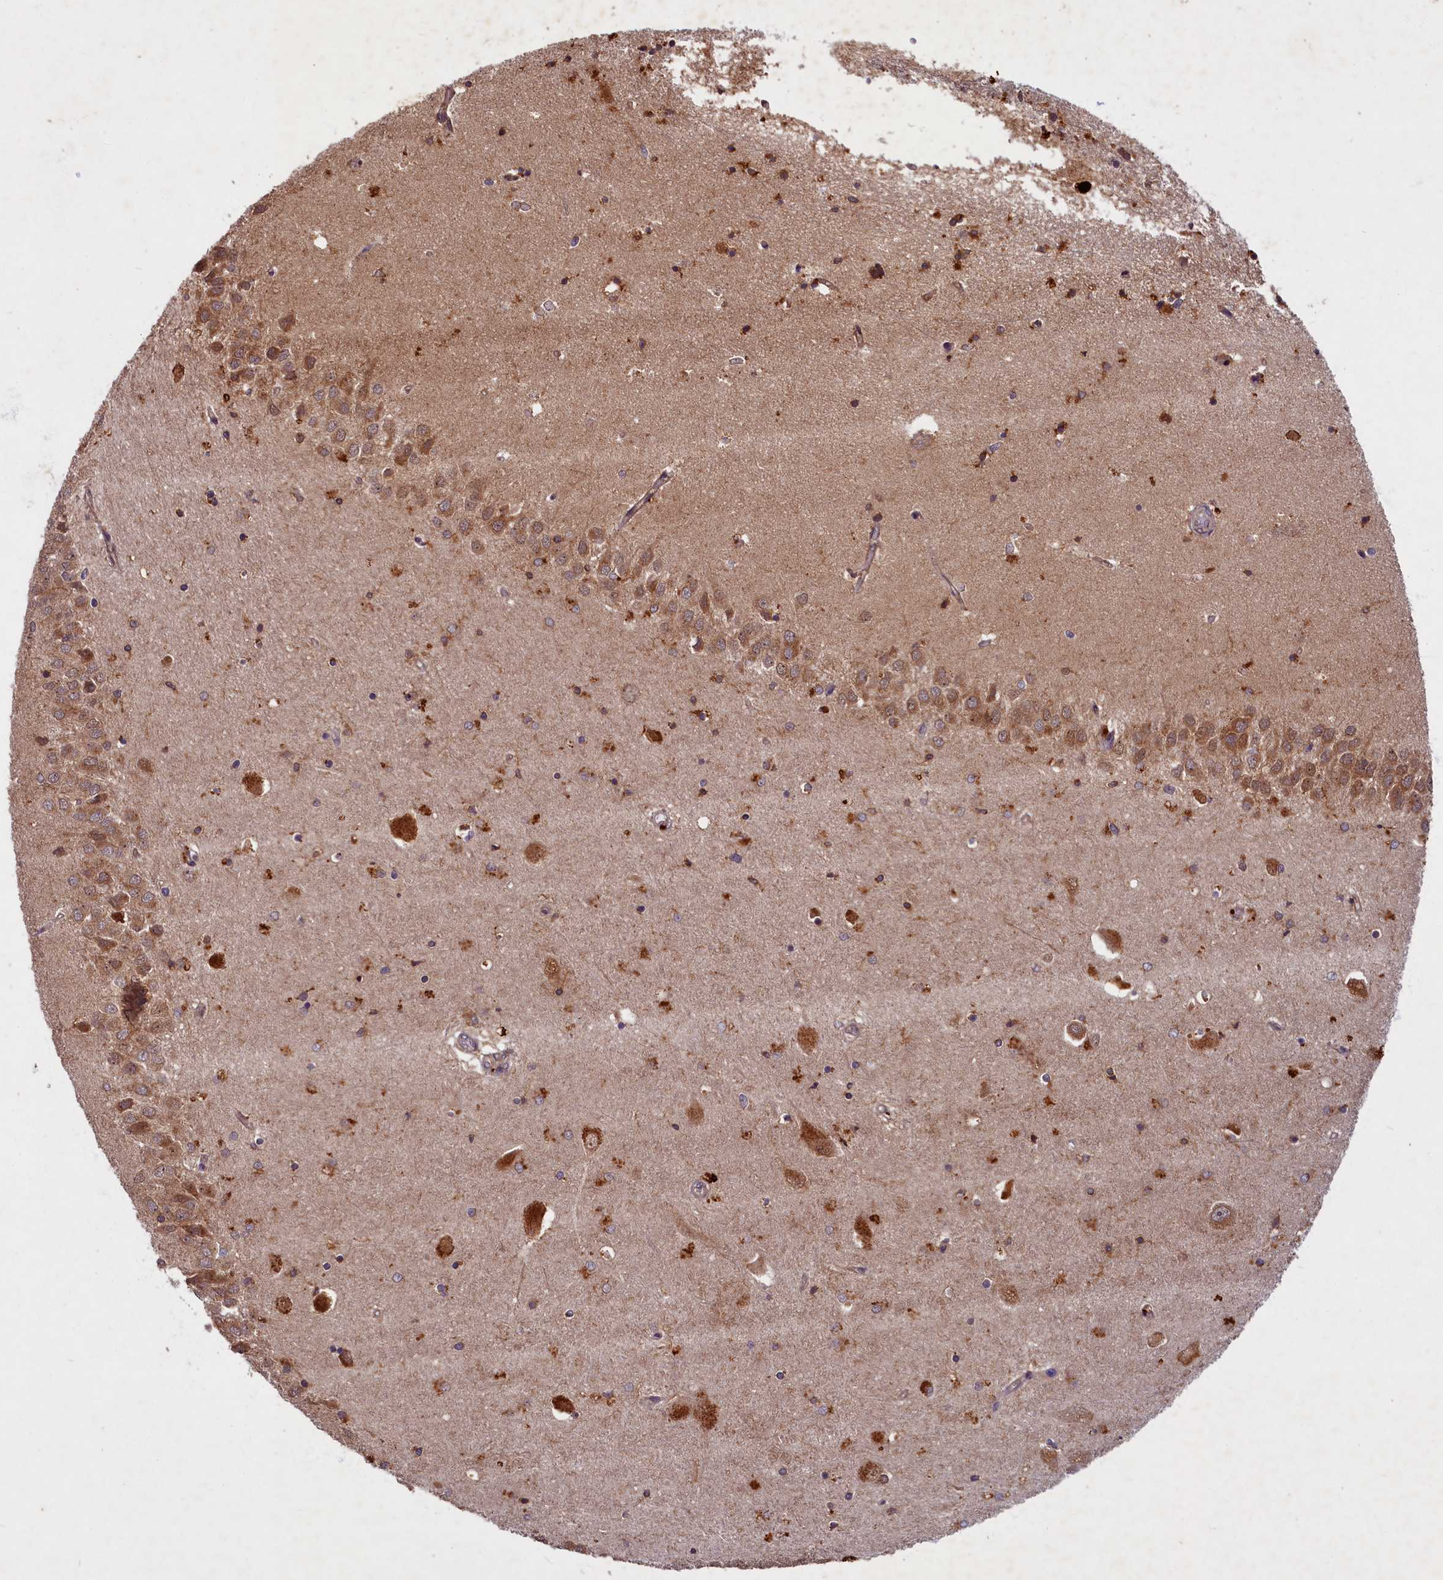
{"staining": {"intensity": "strong", "quantity": "25%-75%", "location": "cytoplasmic/membranous"}, "tissue": "hippocampus", "cell_type": "Glial cells", "image_type": "normal", "snomed": [{"axis": "morphology", "description": "Normal tissue, NOS"}, {"axis": "topography", "description": "Hippocampus"}], "caption": "Immunohistochemical staining of unremarkable human hippocampus displays strong cytoplasmic/membranous protein positivity in about 25%-75% of glial cells.", "gene": "SLC11A2", "patient": {"sex": "male", "age": 45}}